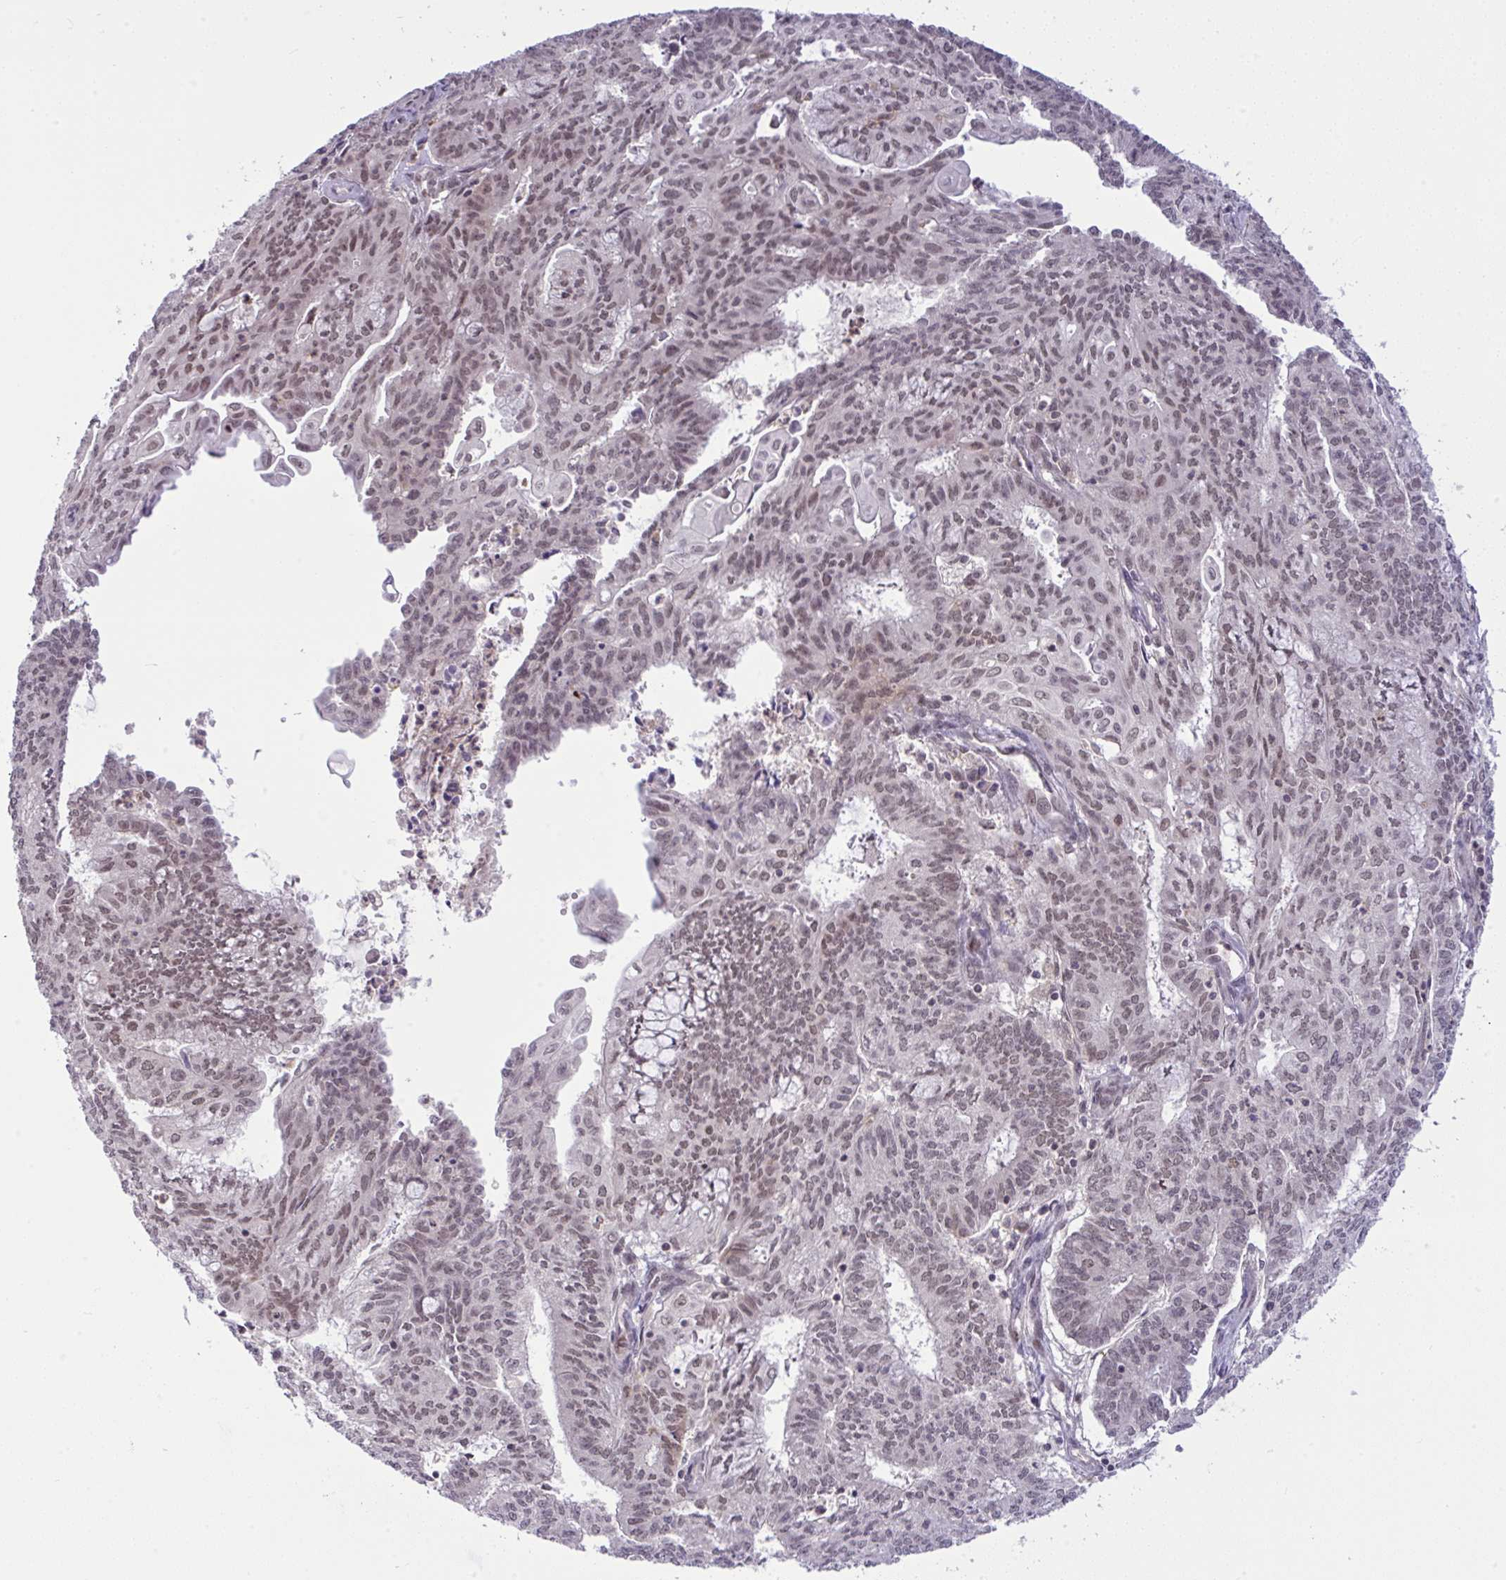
{"staining": {"intensity": "moderate", "quantity": "25%-75%", "location": "nuclear"}, "tissue": "endometrial cancer", "cell_type": "Tumor cells", "image_type": "cancer", "snomed": [{"axis": "morphology", "description": "Adenocarcinoma, NOS"}, {"axis": "topography", "description": "Endometrium"}], "caption": "Endometrial cancer stained with a protein marker reveals moderate staining in tumor cells.", "gene": "KLF2", "patient": {"sex": "female", "age": 61}}